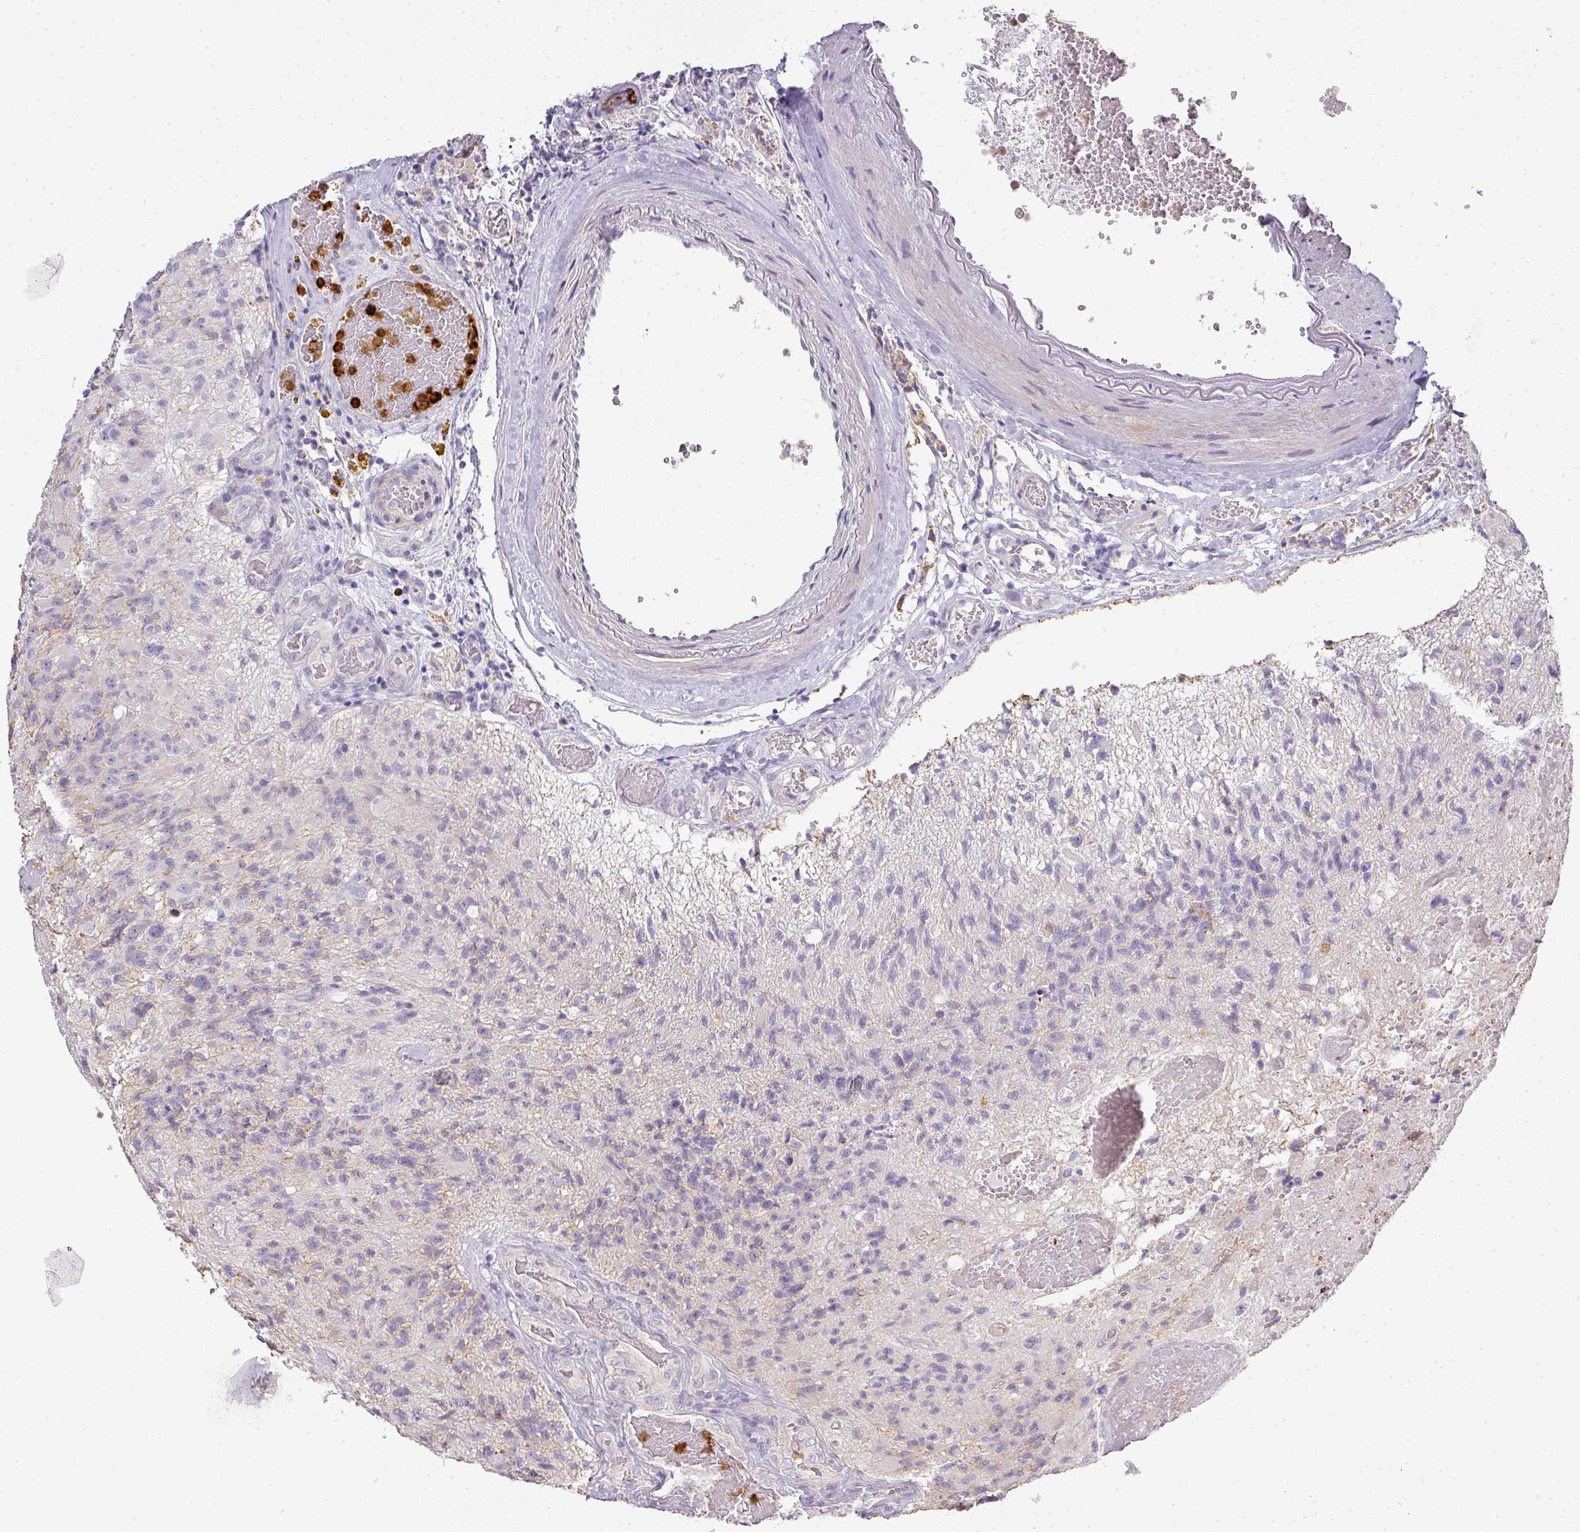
{"staining": {"intensity": "negative", "quantity": "none", "location": "none"}, "tissue": "glioma", "cell_type": "Tumor cells", "image_type": "cancer", "snomed": [{"axis": "morphology", "description": "Glioma, malignant, High grade"}, {"axis": "topography", "description": "Brain"}], "caption": "A high-resolution micrograph shows immunohistochemistry (IHC) staining of high-grade glioma (malignant), which reveals no significant expression in tumor cells.", "gene": "HHEX", "patient": {"sex": "male", "age": 76}}